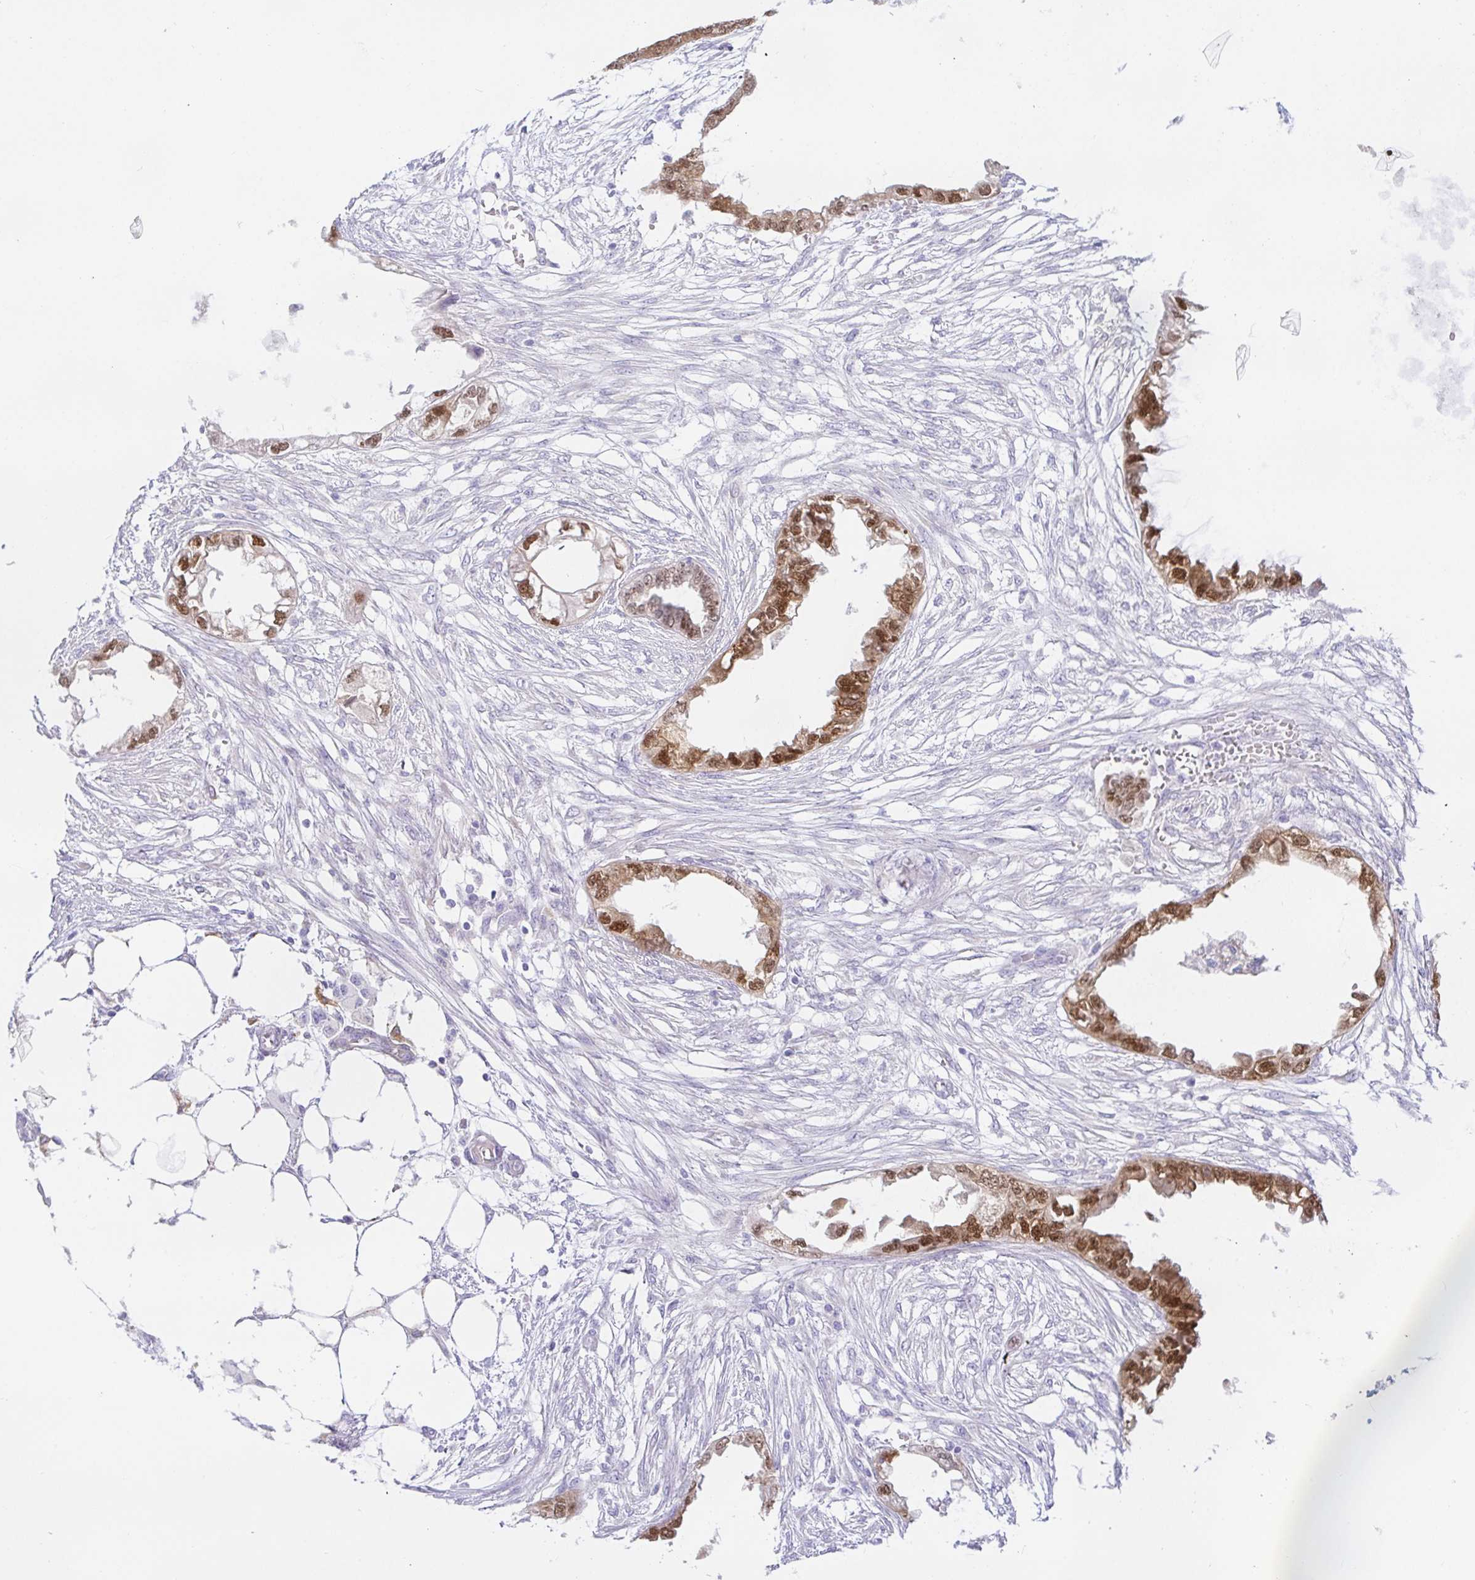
{"staining": {"intensity": "moderate", "quantity": ">75%", "location": "nuclear"}, "tissue": "endometrial cancer", "cell_type": "Tumor cells", "image_type": "cancer", "snomed": [{"axis": "morphology", "description": "Adenocarcinoma, NOS"}, {"axis": "morphology", "description": "Adenocarcinoma, metastatic, NOS"}, {"axis": "topography", "description": "Adipose tissue"}, {"axis": "topography", "description": "Endometrium"}], "caption": "IHC image of neoplastic tissue: human adenocarcinoma (endometrial) stained using immunohistochemistry displays medium levels of moderate protein expression localized specifically in the nuclear of tumor cells, appearing as a nuclear brown color.", "gene": "PAX8", "patient": {"sex": "female", "age": 67}}